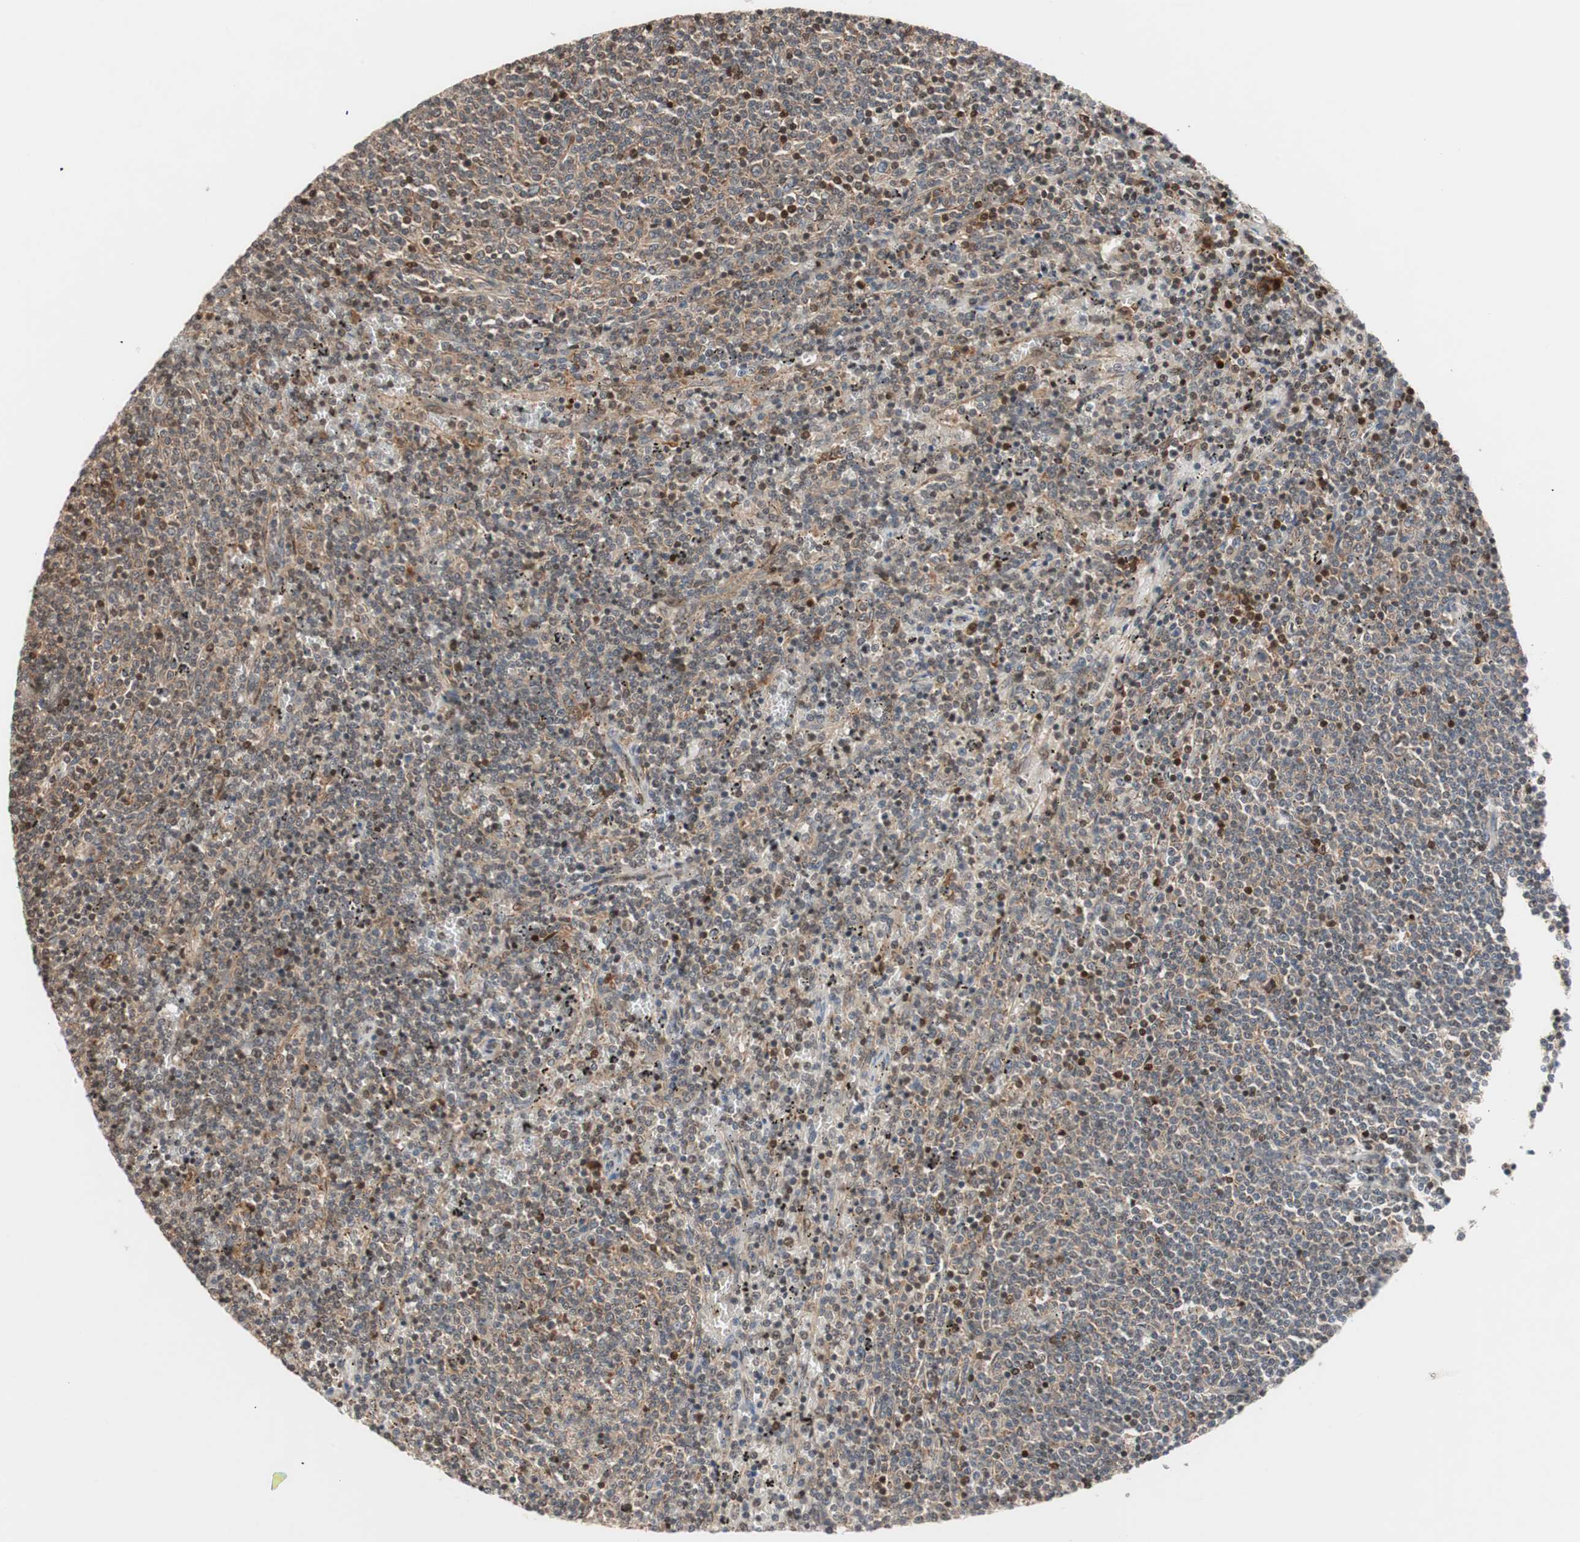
{"staining": {"intensity": "weak", "quantity": "25%-75%", "location": "cytoplasmic/membranous"}, "tissue": "lymphoma", "cell_type": "Tumor cells", "image_type": "cancer", "snomed": [{"axis": "morphology", "description": "Malignant lymphoma, non-Hodgkin's type, Low grade"}, {"axis": "topography", "description": "Spleen"}], "caption": "Immunohistochemistry staining of low-grade malignant lymphoma, non-Hodgkin's type, which demonstrates low levels of weak cytoplasmic/membranous positivity in about 25%-75% of tumor cells indicating weak cytoplasmic/membranous protein expression. The staining was performed using DAB (brown) for protein detection and nuclei were counterstained in hematoxylin (blue).", "gene": "NF2", "patient": {"sex": "female", "age": 50}}